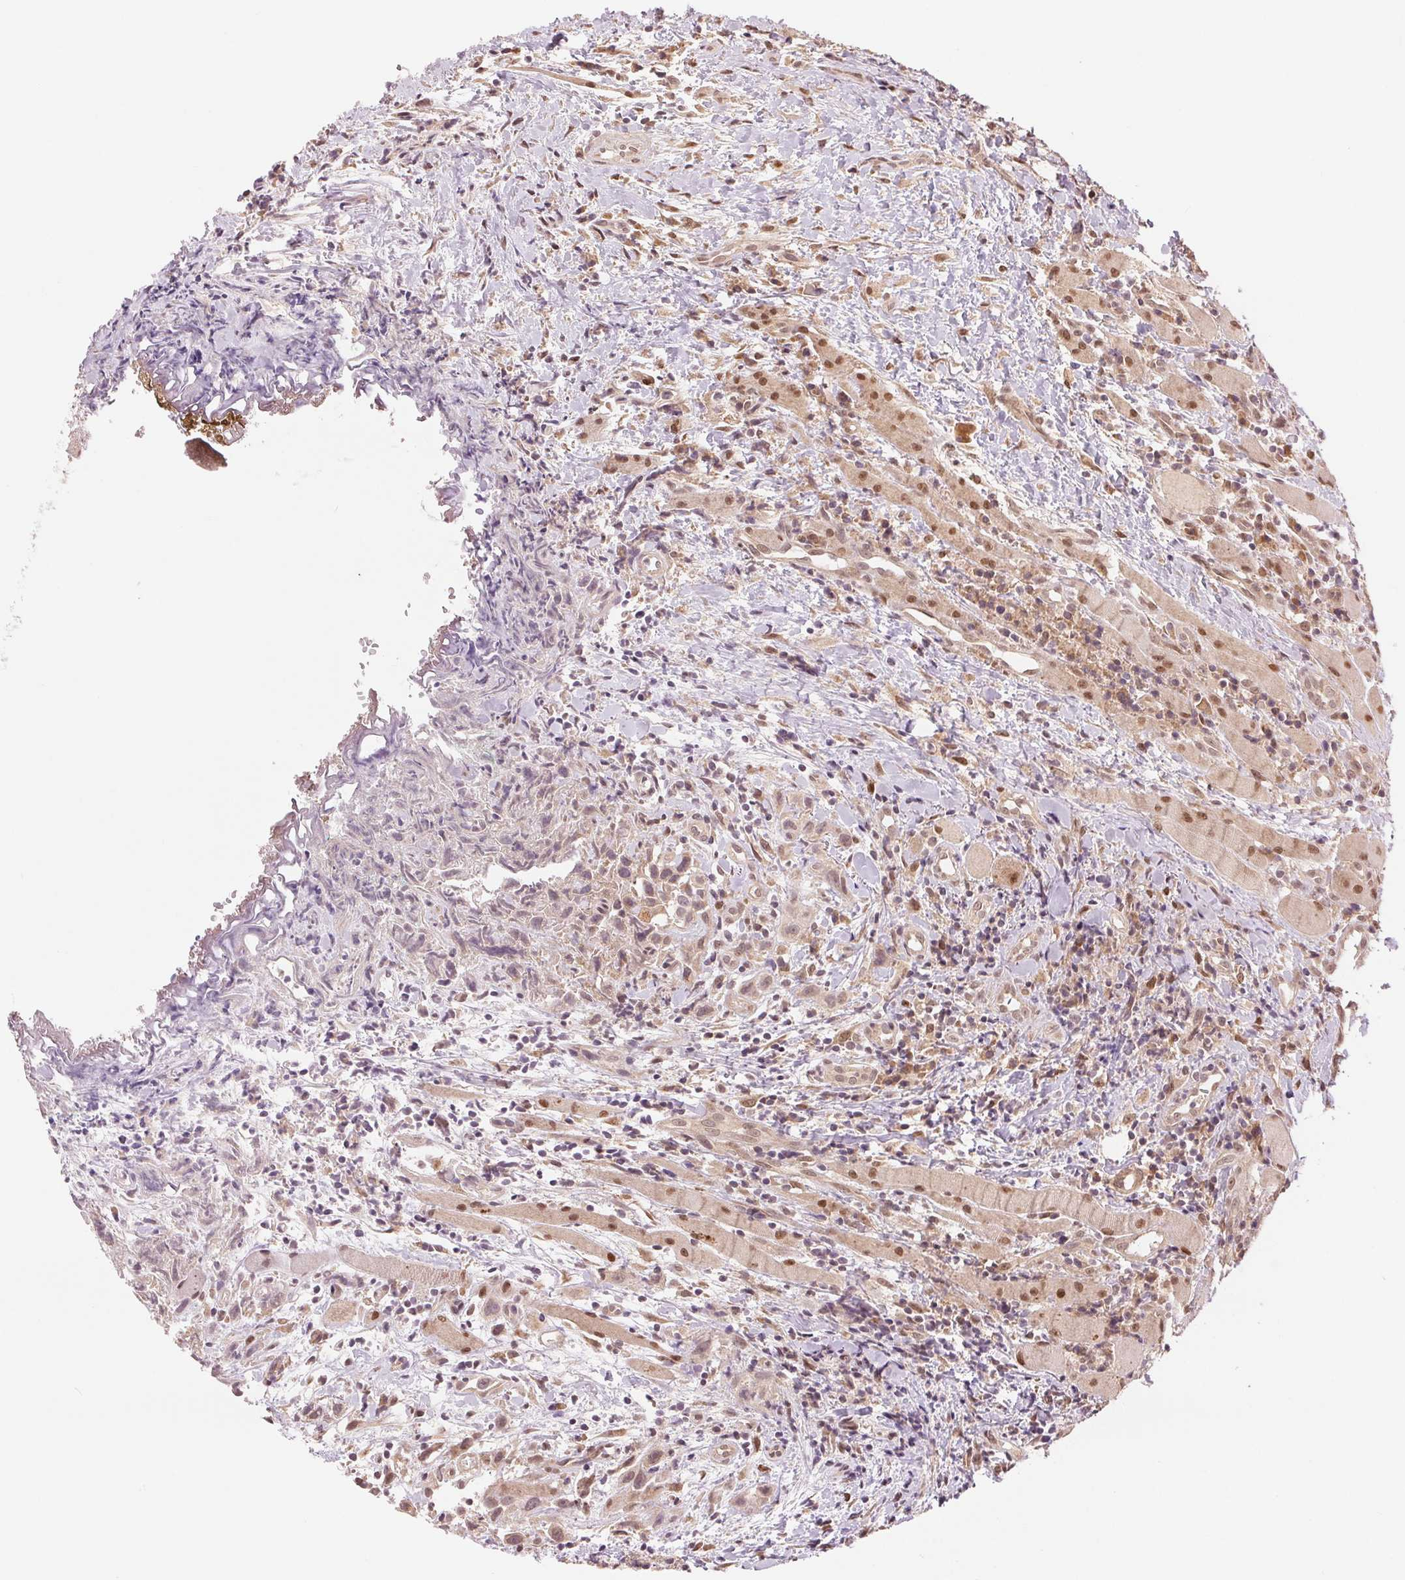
{"staining": {"intensity": "weak", "quantity": "25%-75%", "location": "nuclear"}, "tissue": "head and neck cancer", "cell_type": "Tumor cells", "image_type": "cancer", "snomed": [{"axis": "morphology", "description": "Squamous cell carcinoma, NOS"}, {"axis": "topography", "description": "Head-Neck"}], "caption": "Protein staining reveals weak nuclear expression in about 25%-75% of tumor cells in head and neck cancer (squamous cell carcinoma).", "gene": "ERI3", "patient": {"sex": "female", "age": 95}}